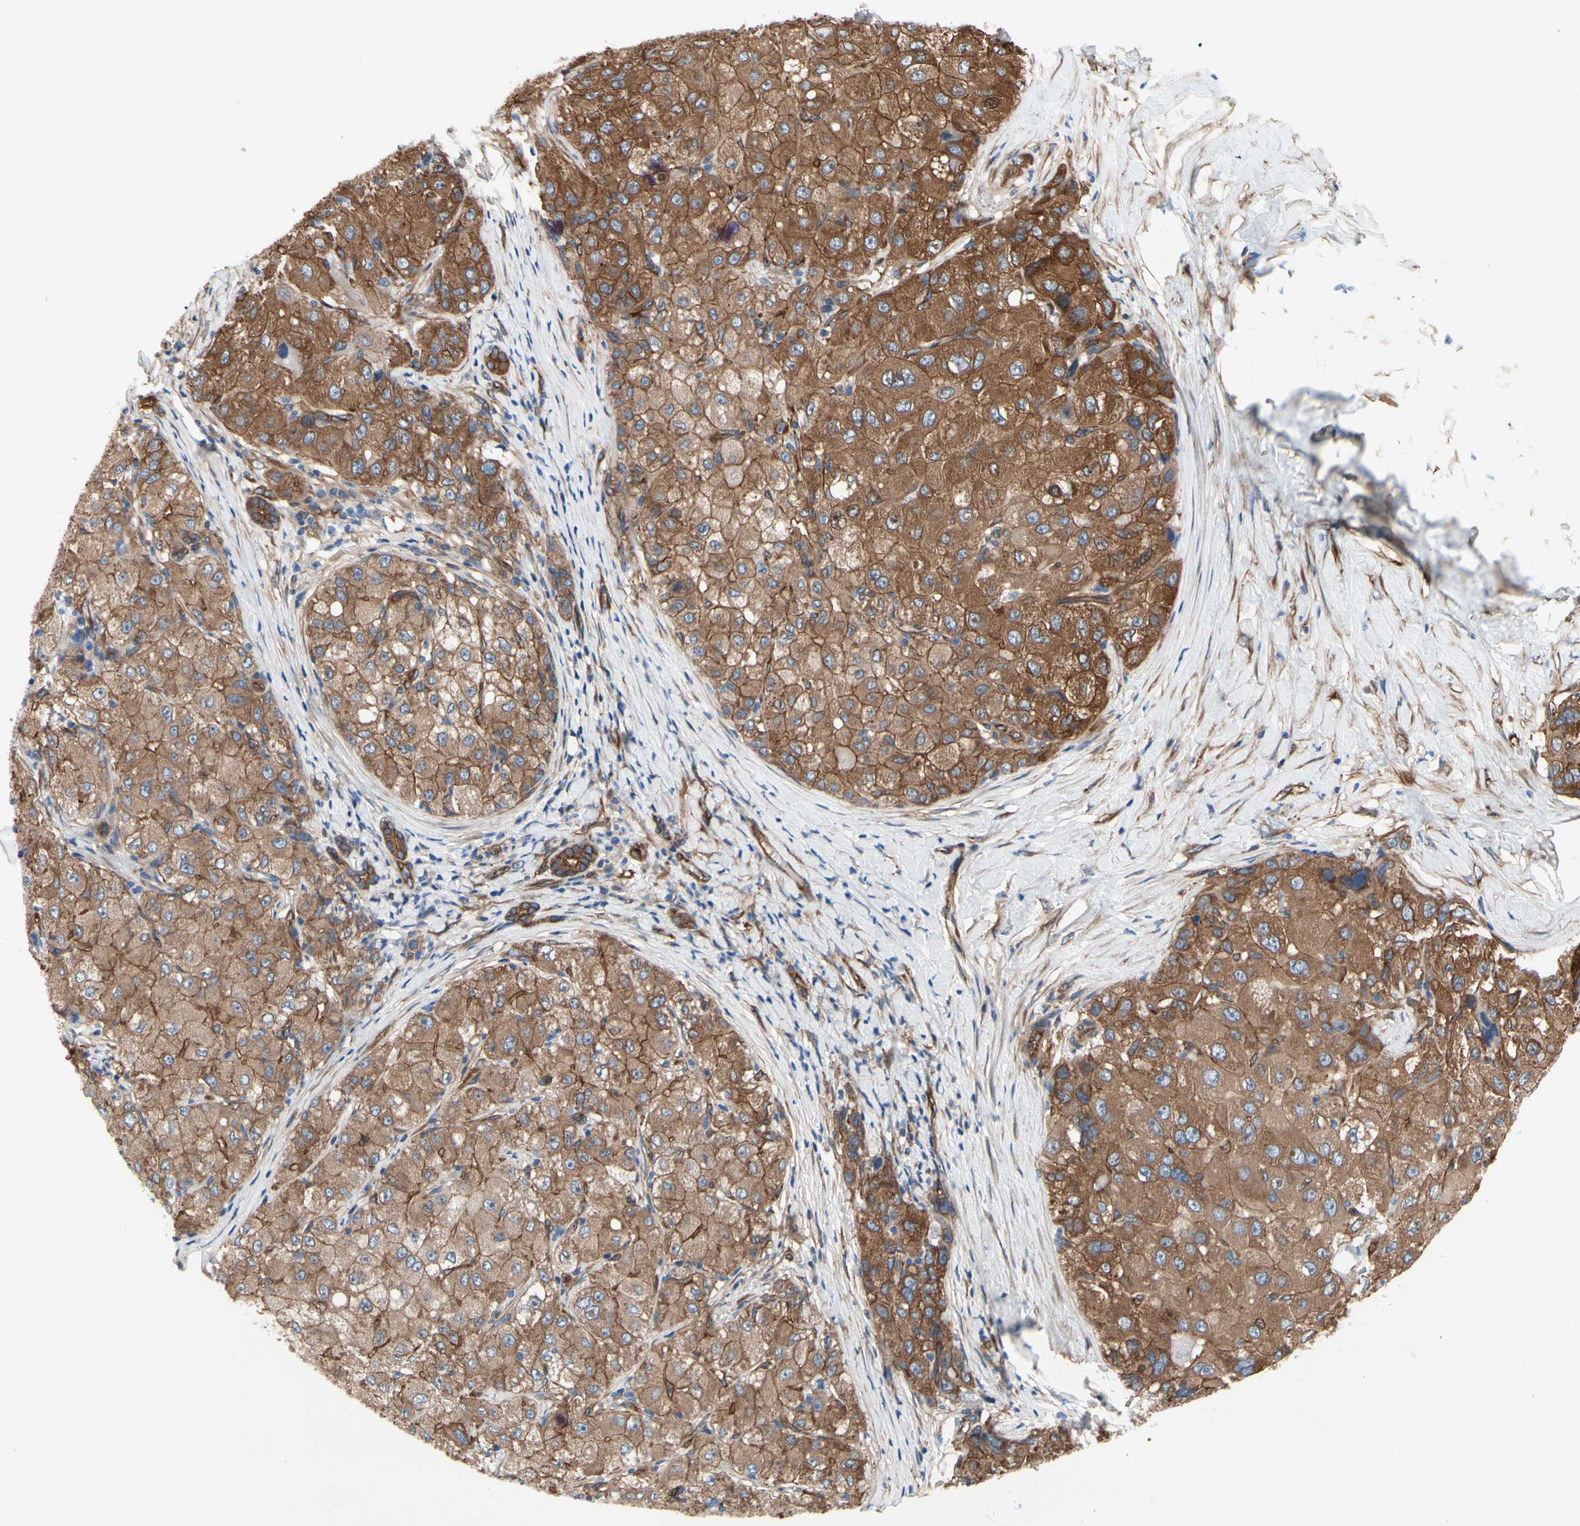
{"staining": {"intensity": "moderate", "quantity": ">75%", "location": "cytoplasmic/membranous"}, "tissue": "liver cancer", "cell_type": "Tumor cells", "image_type": "cancer", "snomed": [{"axis": "morphology", "description": "Carcinoma, Hepatocellular, NOS"}, {"axis": "topography", "description": "Liver"}], "caption": "DAB (3,3'-diaminobenzidine) immunohistochemical staining of human liver hepatocellular carcinoma exhibits moderate cytoplasmic/membranous protein expression in about >75% of tumor cells. (DAB (3,3'-diaminobenzidine) IHC, brown staining for protein, blue staining for nuclei).", "gene": "CTTNBP2", "patient": {"sex": "male", "age": 80}}